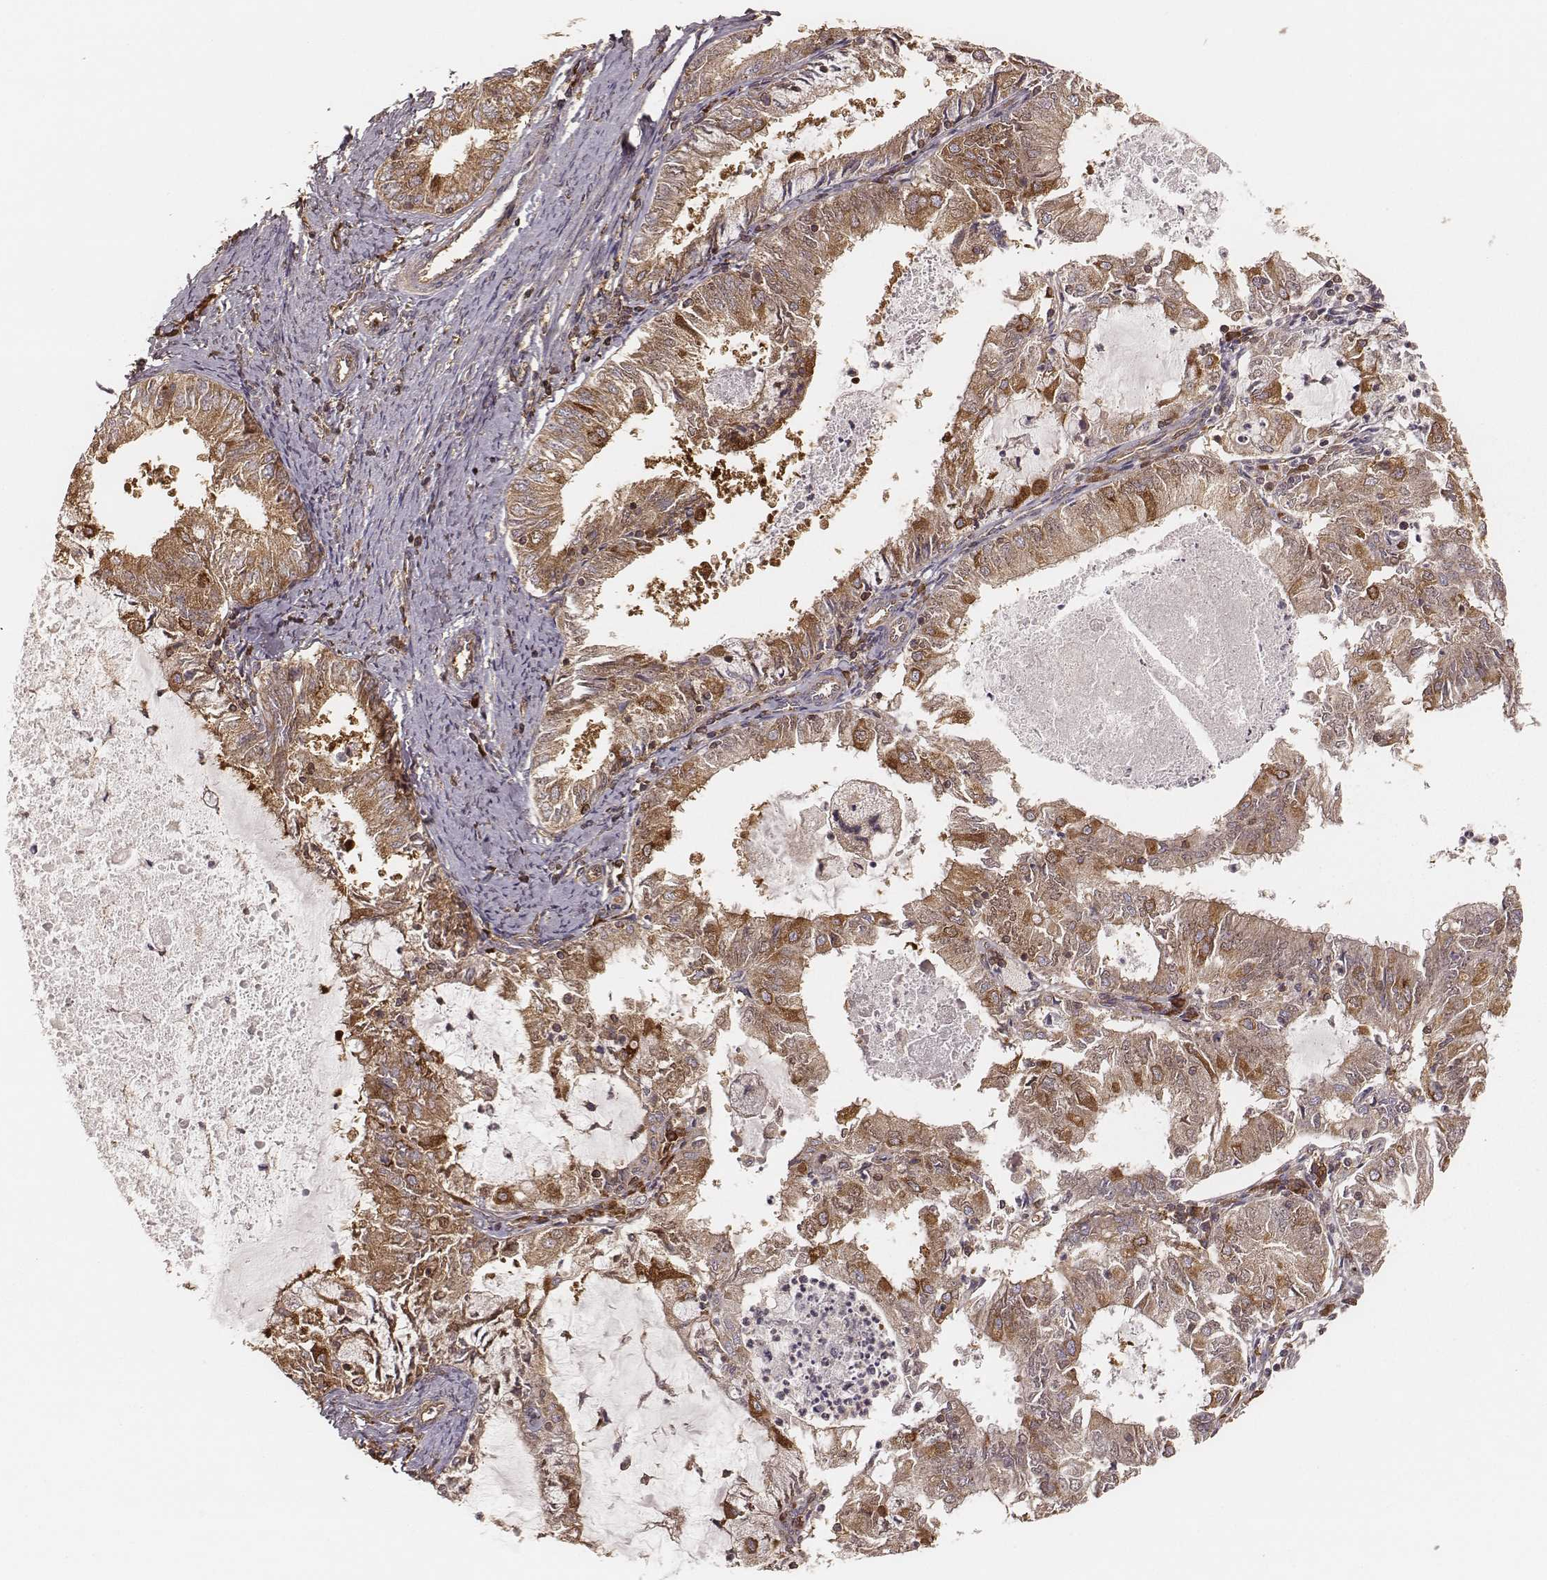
{"staining": {"intensity": "moderate", "quantity": ">75%", "location": "cytoplasmic/membranous"}, "tissue": "endometrial cancer", "cell_type": "Tumor cells", "image_type": "cancer", "snomed": [{"axis": "morphology", "description": "Adenocarcinoma, NOS"}, {"axis": "topography", "description": "Endometrium"}], "caption": "The immunohistochemical stain highlights moderate cytoplasmic/membranous positivity in tumor cells of endometrial adenocarcinoma tissue.", "gene": "CARS1", "patient": {"sex": "female", "age": 57}}